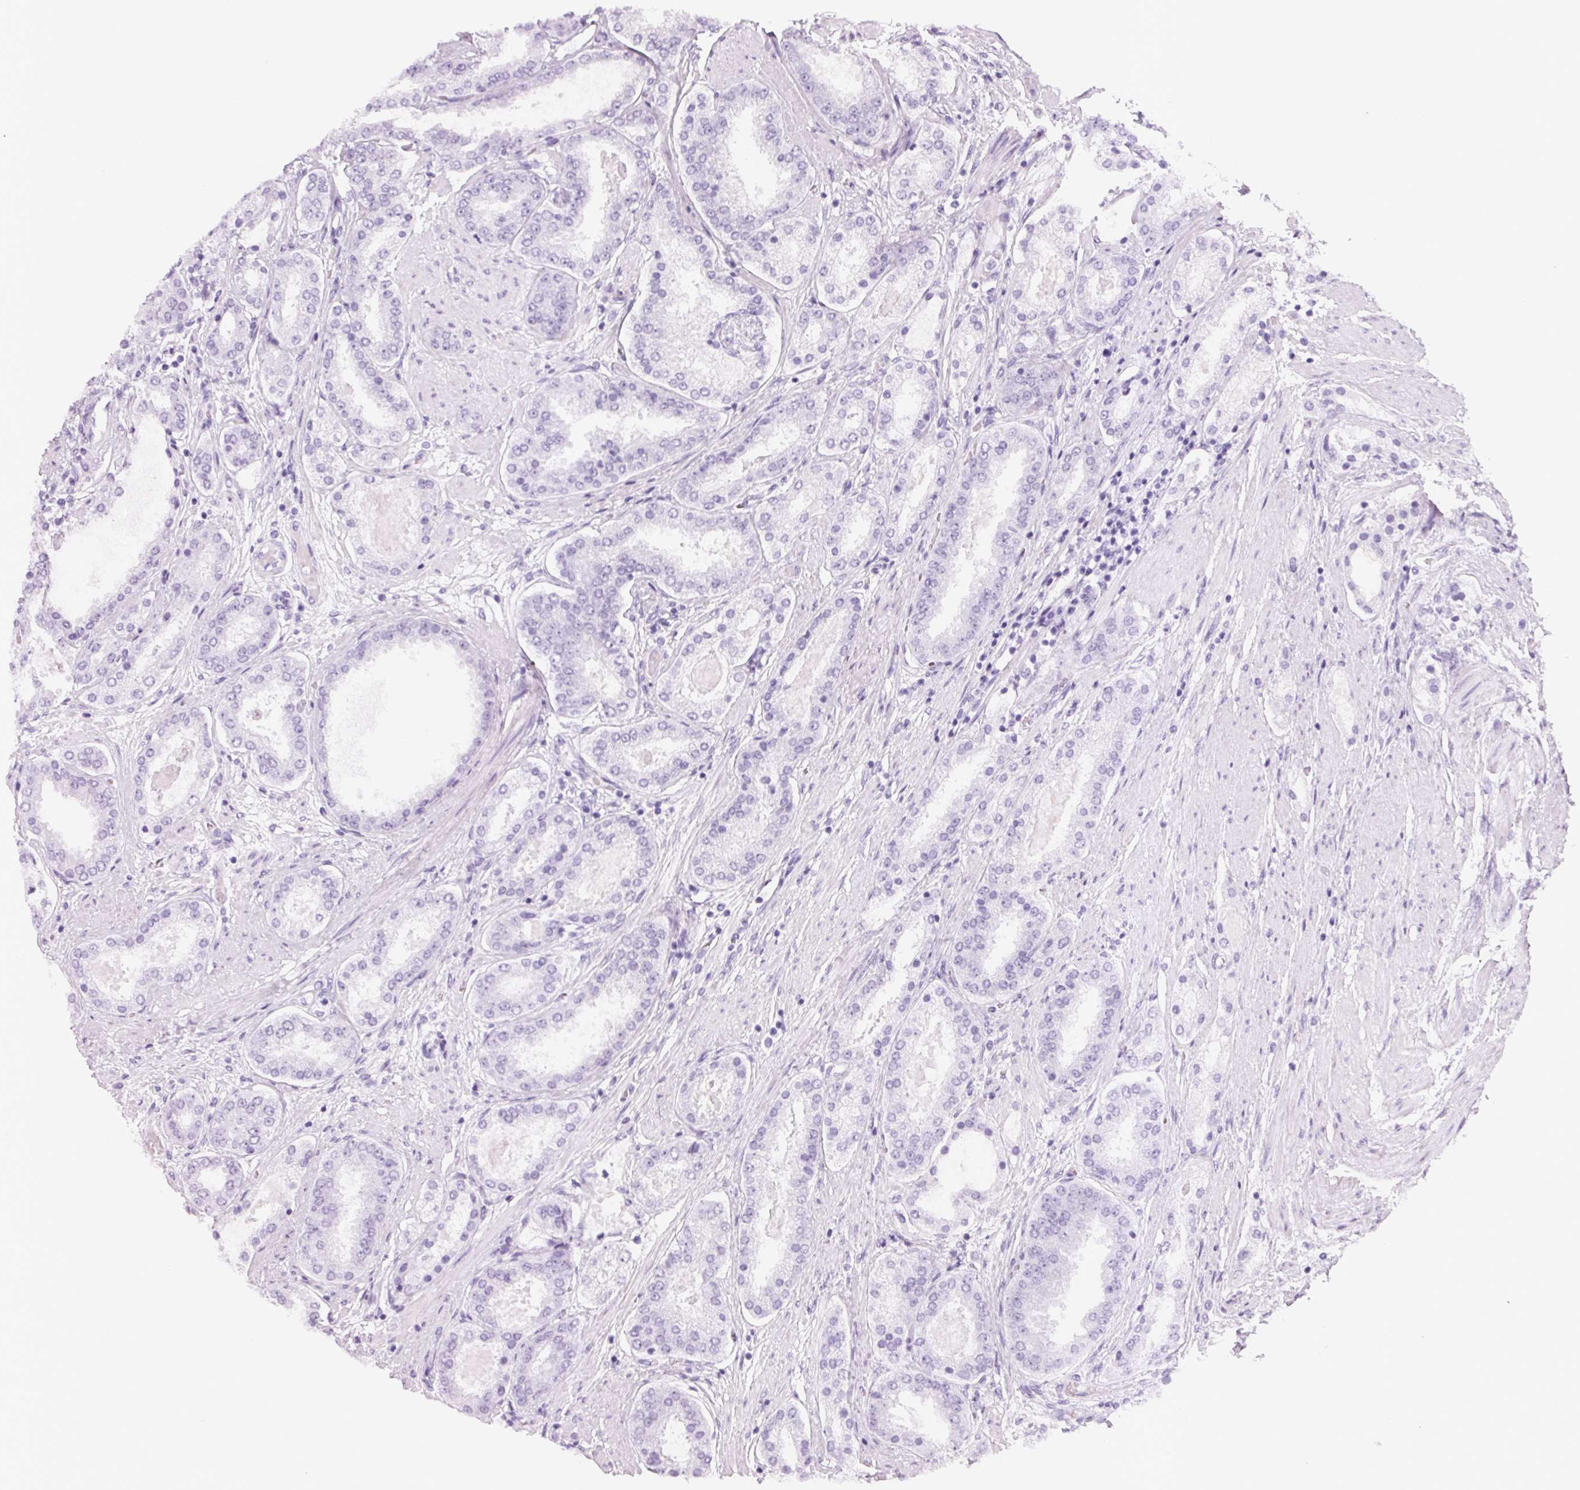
{"staining": {"intensity": "negative", "quantity": "none", "location": "none"}, "tissue": "prostate cancer", "cell_type": "Tumor cells", "image_type": "cancer", "snomed": [{"axis": "morphology", "description": "Adenocarcinoma, High grade"}, {"axis": "topography", "description": "Prostate"}], "caption": "A high-resolution photomicrograph shows immunohistochemistry staining of adenocarcinoma (high-grade) (prostate), which demonstrates no significant positivity in tumor cells.", "gene": "ADAM20", "patient": {"sex": "male", "age": 63}}